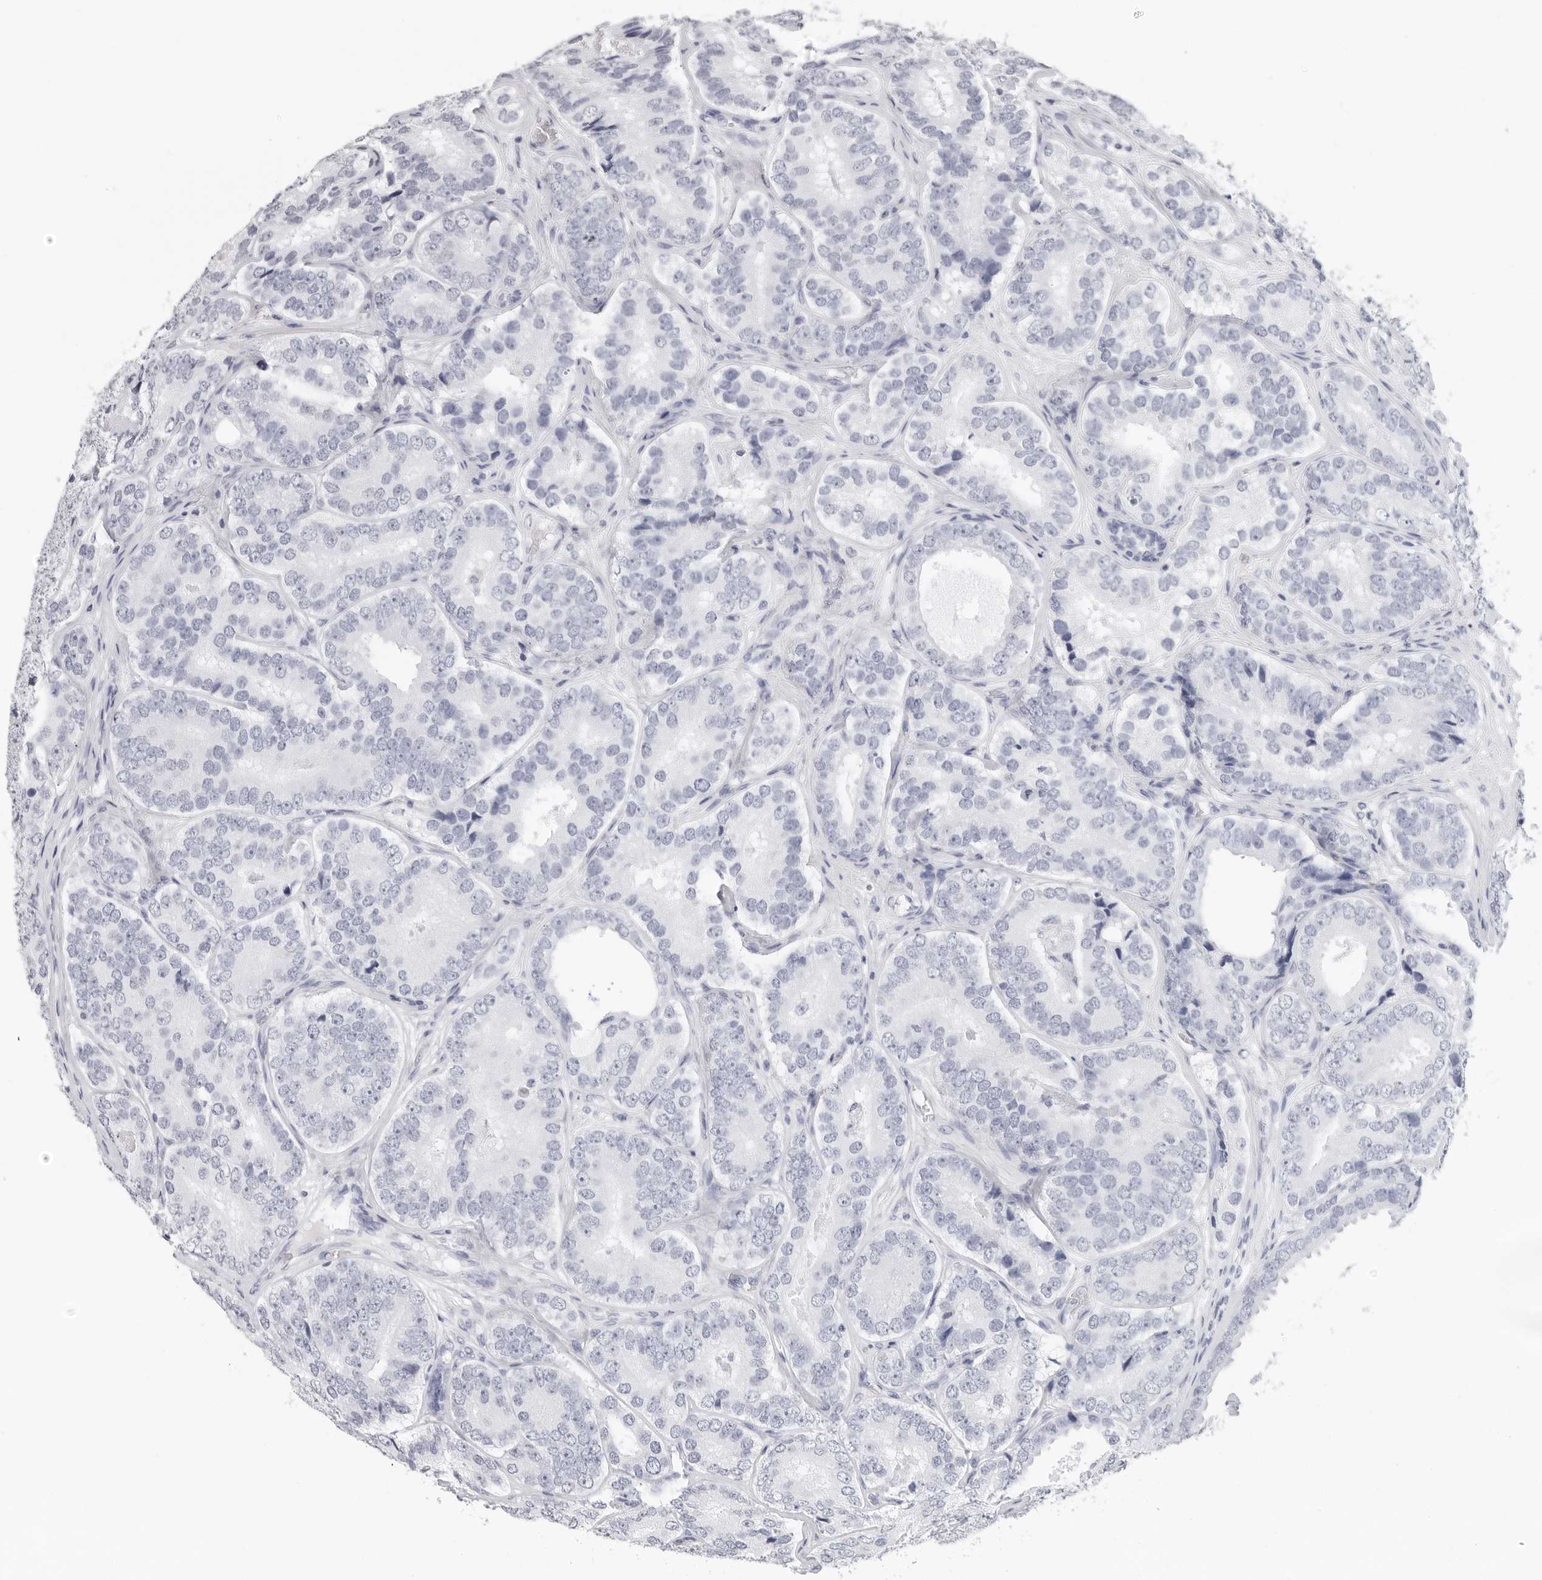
{"staining": {"intensity": "negative", "quantity": "none", "location": "none"}, "tissue": "prostate cancer", "cell_type": "Tumor cells", "image_type": "cancer", "snomed": [{"axis": "morphology", "description": "Adenocarcinoma, High grade"}, {"axis": "topography", "description": "Prostate"}], "caption": "The immunohistochemistry (IHC) micrograph has no significant staining in tumor cells of prostate cancer (high-grade adenocarcinoma) tissue. (DAB immunohistochemistry visualized using brightfield microscopy, high magnification).", "gene": "AGMAT", "patient": {"sex": "male", "age": 56}}